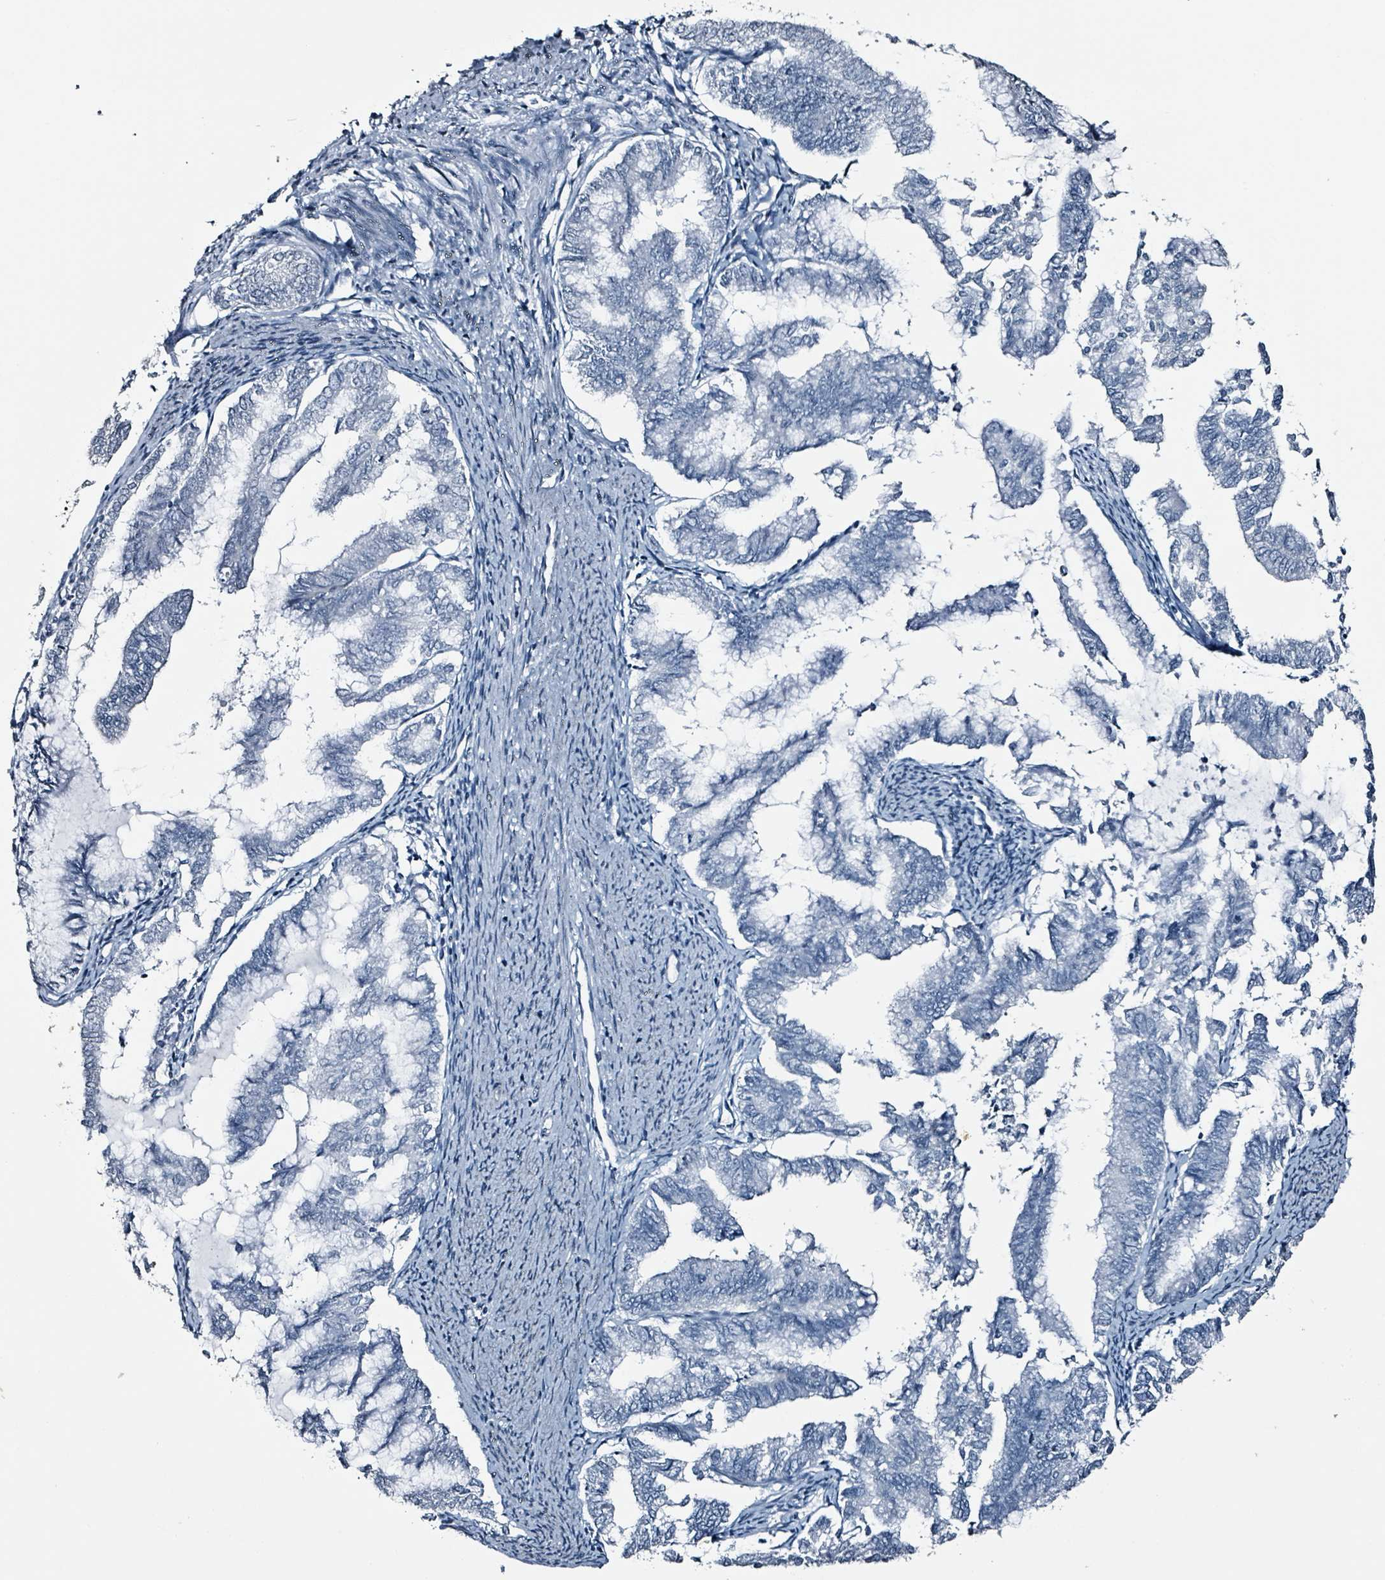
{"staining": {"intensity": "negative", "quantity": "none", "location": "none"}, "tissue": "endometrial cancer", "cell_type": "Tumor cells", "image_type": "cancer", "snomed": [{"axis": "morphology", "description": "Adenocarcinoma, NOS"}, {"axis": "topography", "description": "Endometrium"}], "caption": "DAB (3,3'-diaminobenzidine) immunohistochemical staining of human endometrial cancer exhibits no significant positivity in tumor cells.", "gene": "CA9", "patient": {"sex": "female", "age": 79}}